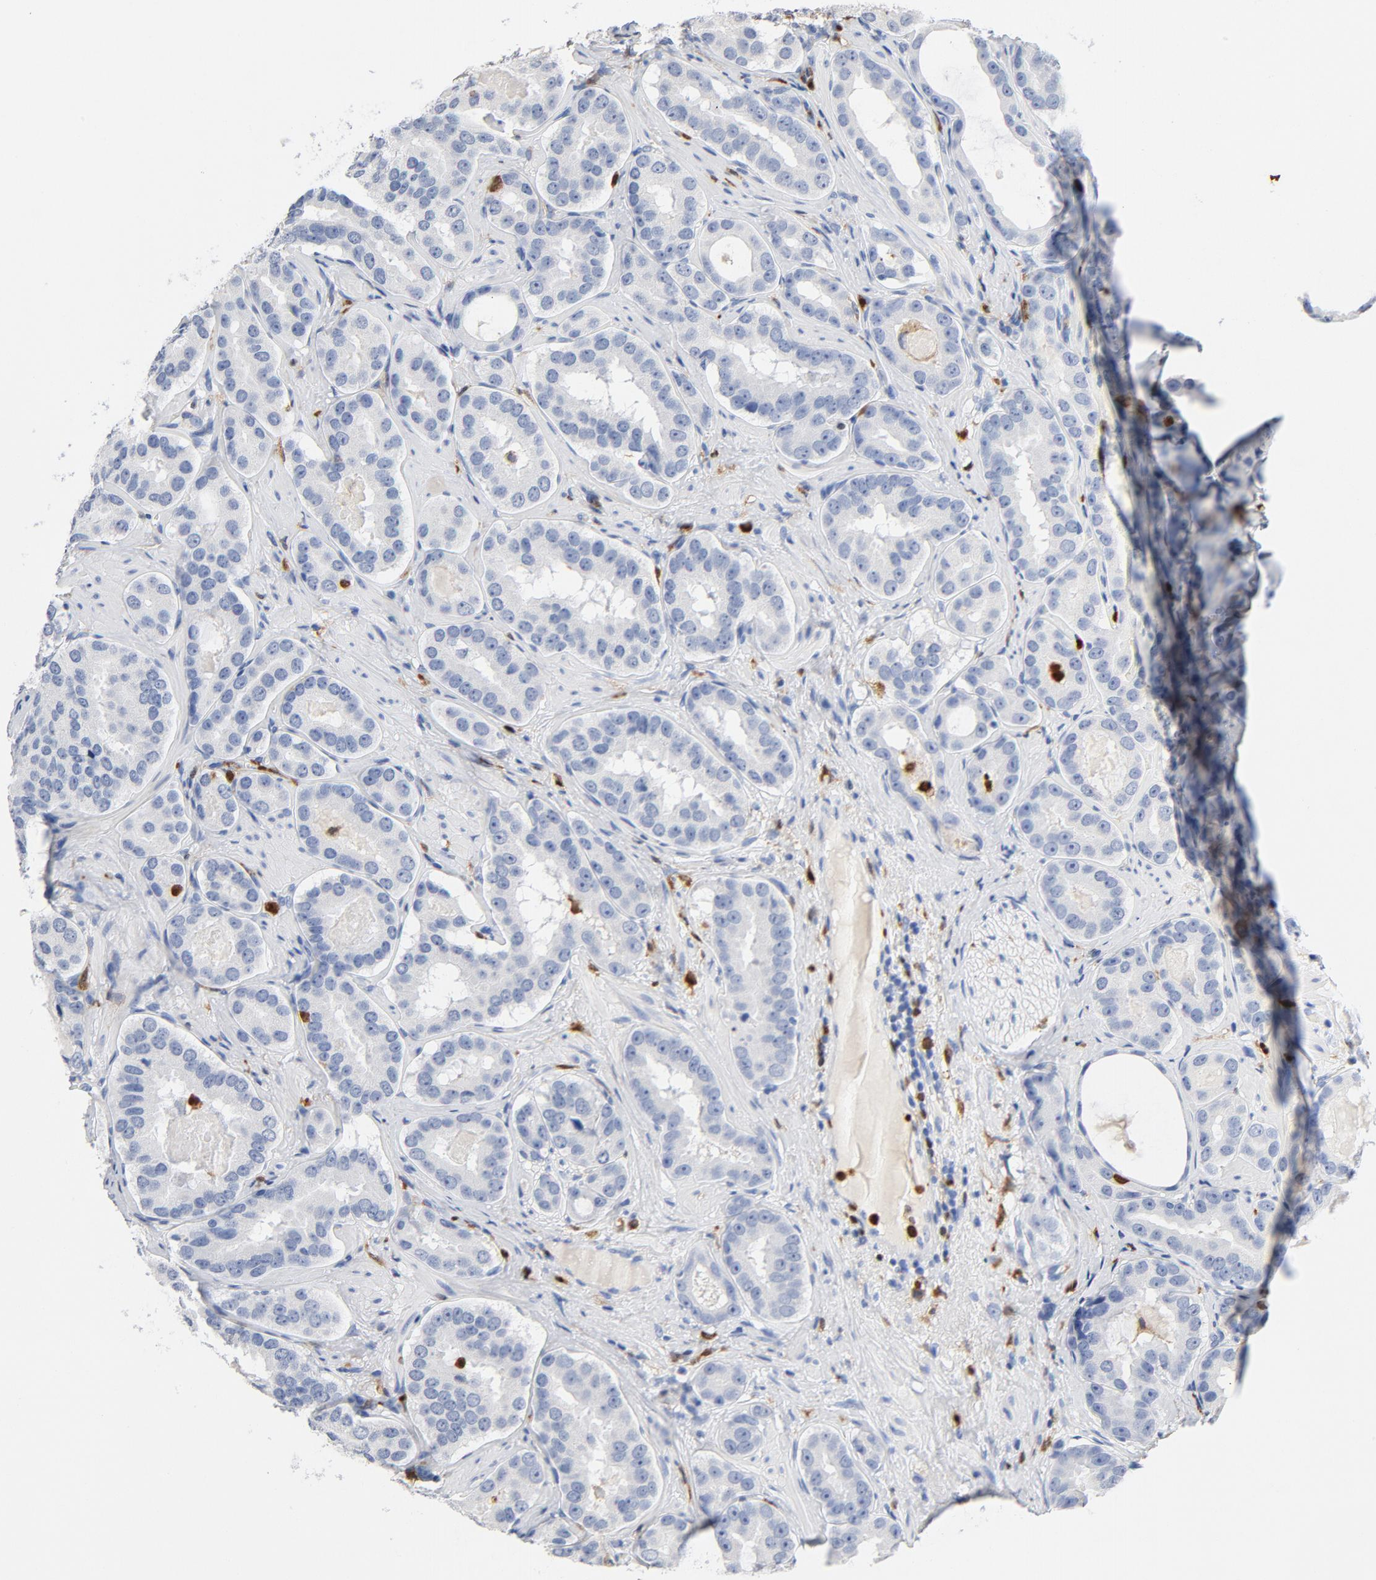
{"staining": {"intensity": "negative", "quantity": "none", "location": "none"}, "tissue": "prostate cancer", "cell_type": "Tumor cells", "image_type": "cancer", "snomed": [{"axis": "morphology", "description": "Adenocarcinoma, Low grade"}, {"axis": "topography", "description": "Prostate"}], "caption": "DAB immunohistochemical staining of prostate cancer (adenocarcinoma (low-grade)) demonstrates no significant staining in tumor cells.", "gene": "NCF1", "patient": {"sex": "male", "age": 59}}